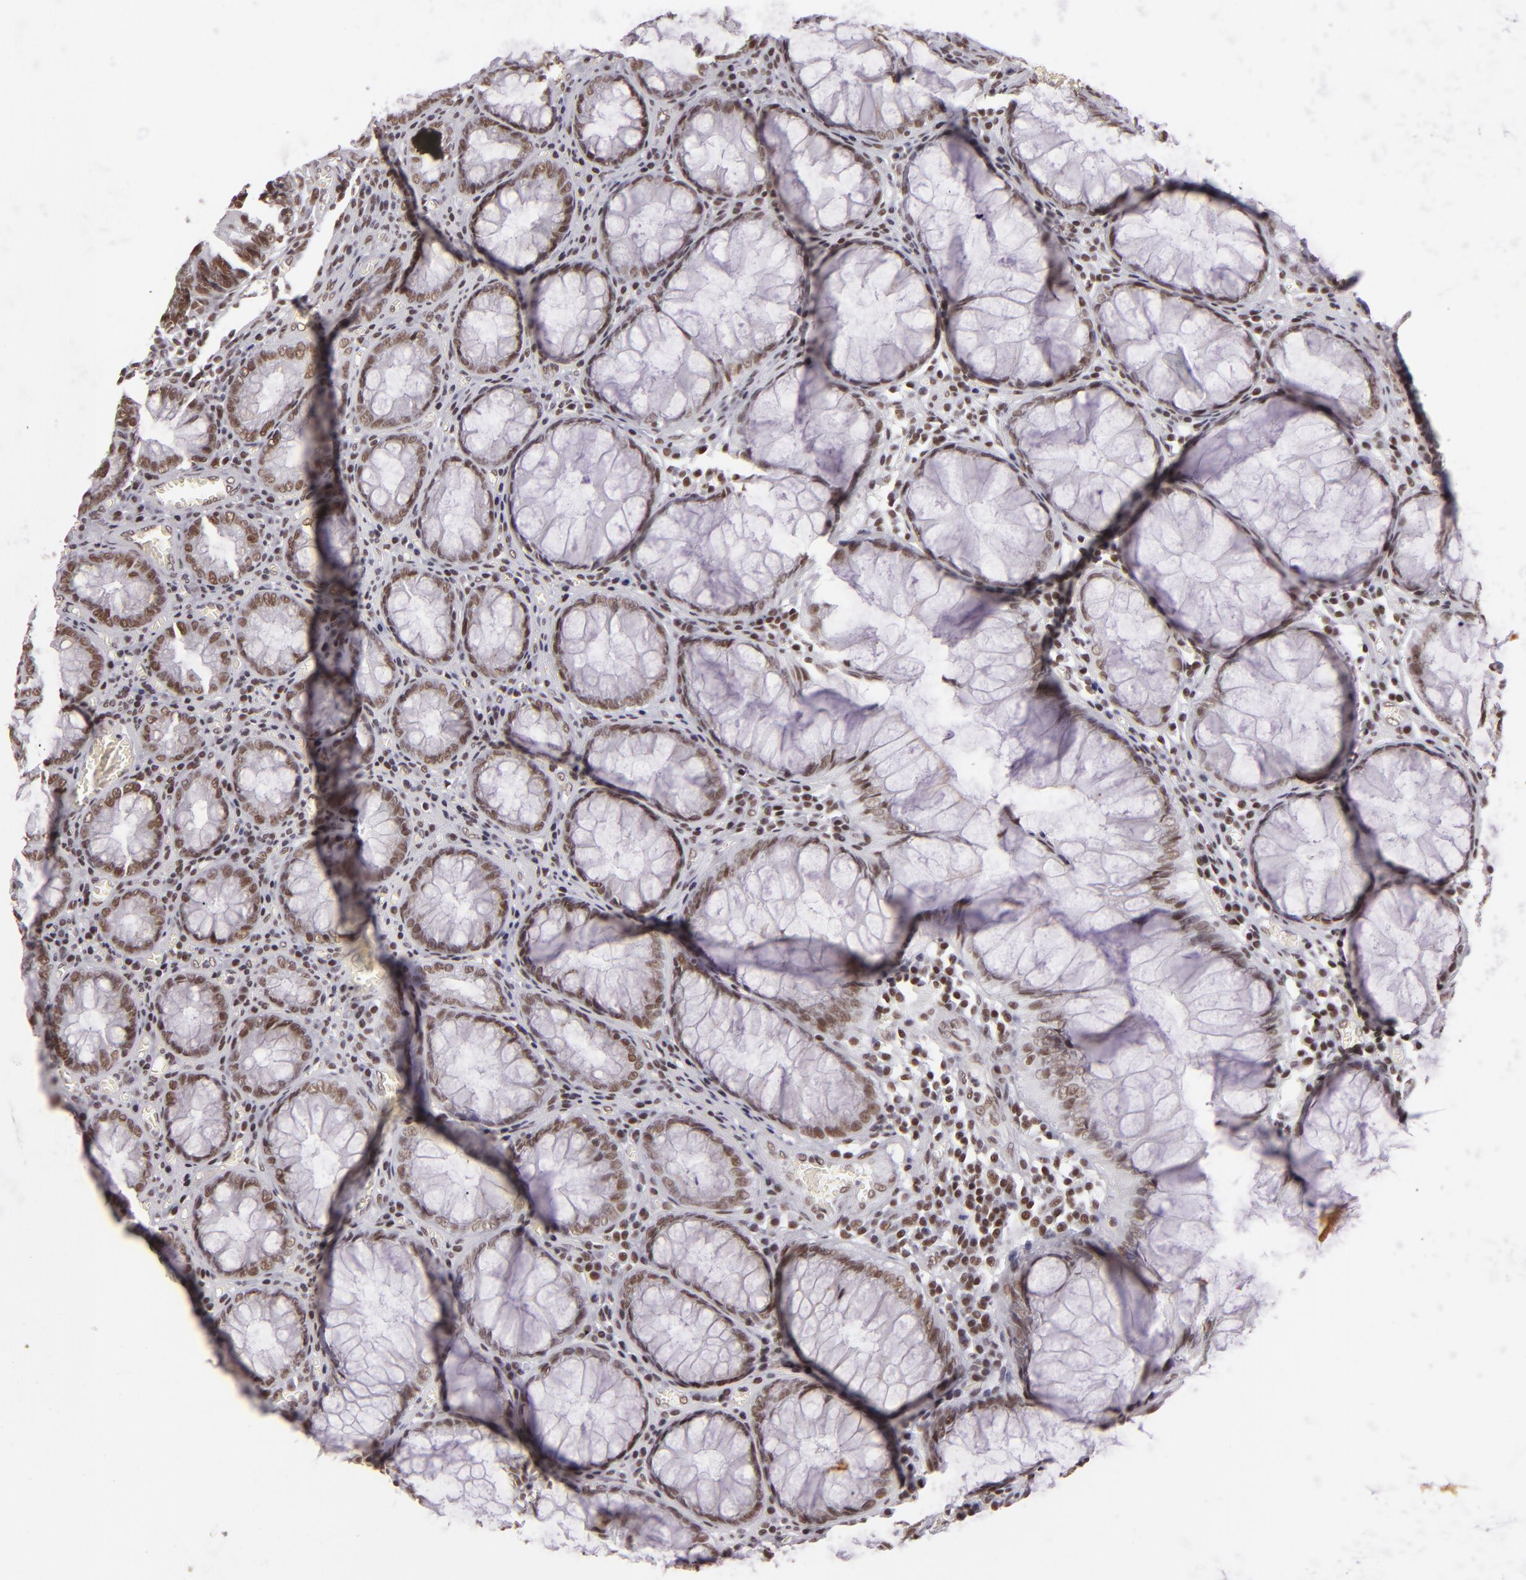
{"staining": {"intensity": "strong", "quantity": ">75%", "location": "nuclear"}, "tissue": "colorectal cancer", "cell_type": "Tumor cells", "image_type": "cancer", "snomed": [{"axis": "morphology", "description": "Adenocarcinoma, NOS"}, {"axis": "topography", "description": "Rectum"}], "caption": "Colorectal cancer stained with a protein marker displays strong staining in tumor cells.", "gene": "BRD8", "patient": {"sex": "female", "age": 98}}